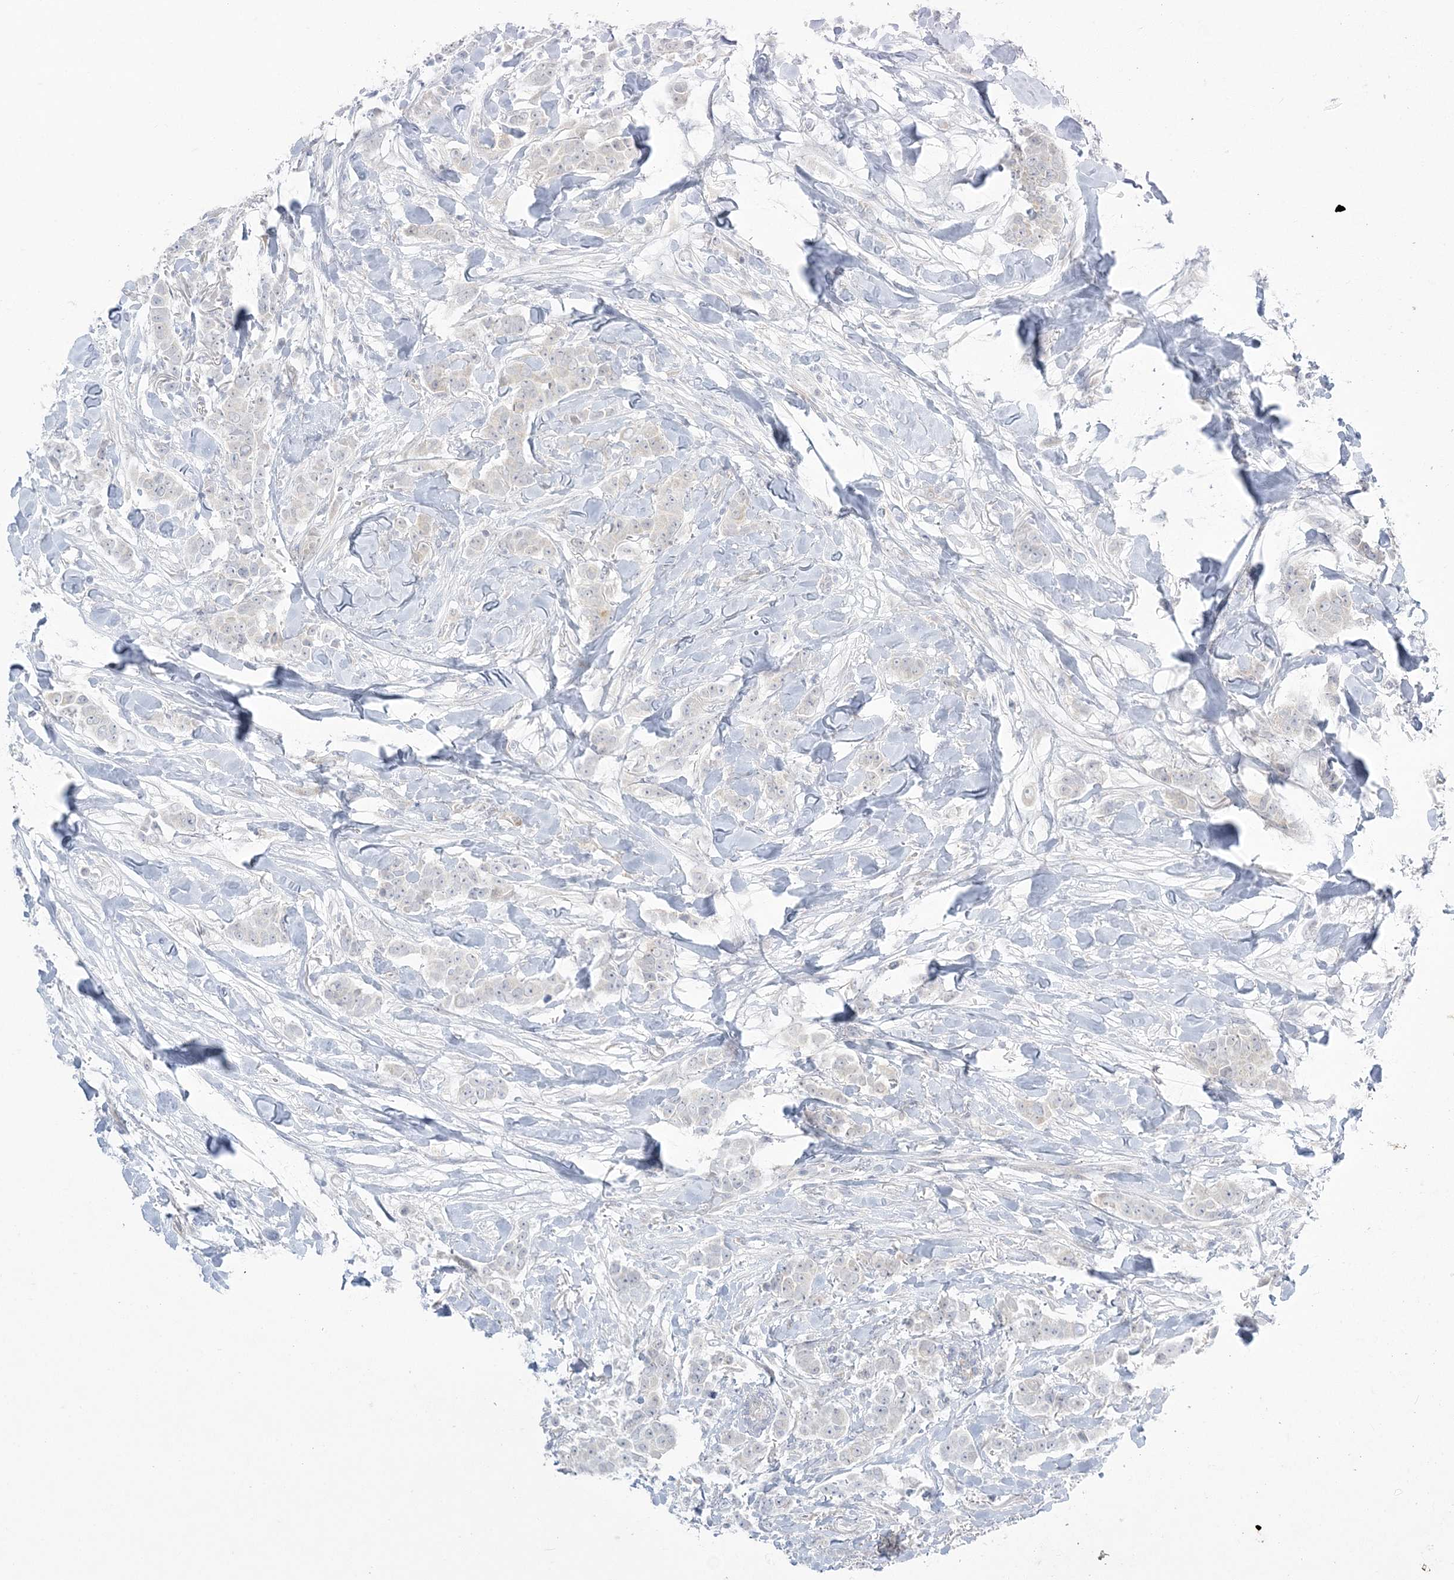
{"staining": {"intensity": "weak", "quantity": "<25%", "location": "cytoplasmic/membranous"}, "tissue": "breast cancer", "cell_type": "Tumor cells", "image_type": "cancer", "snomed": [{"axis": "morphology", "description": "Duct carcinoma"}, {"axis": "topography", "description": "Breast"}], "caption": "Immunohistochemistry (IHC) image of breast cancer stained for a protein (brown), which reveals no expression in tumor cells.", "gene": "ZC3H6", "patient": {"sex": "female", "age": 40}}